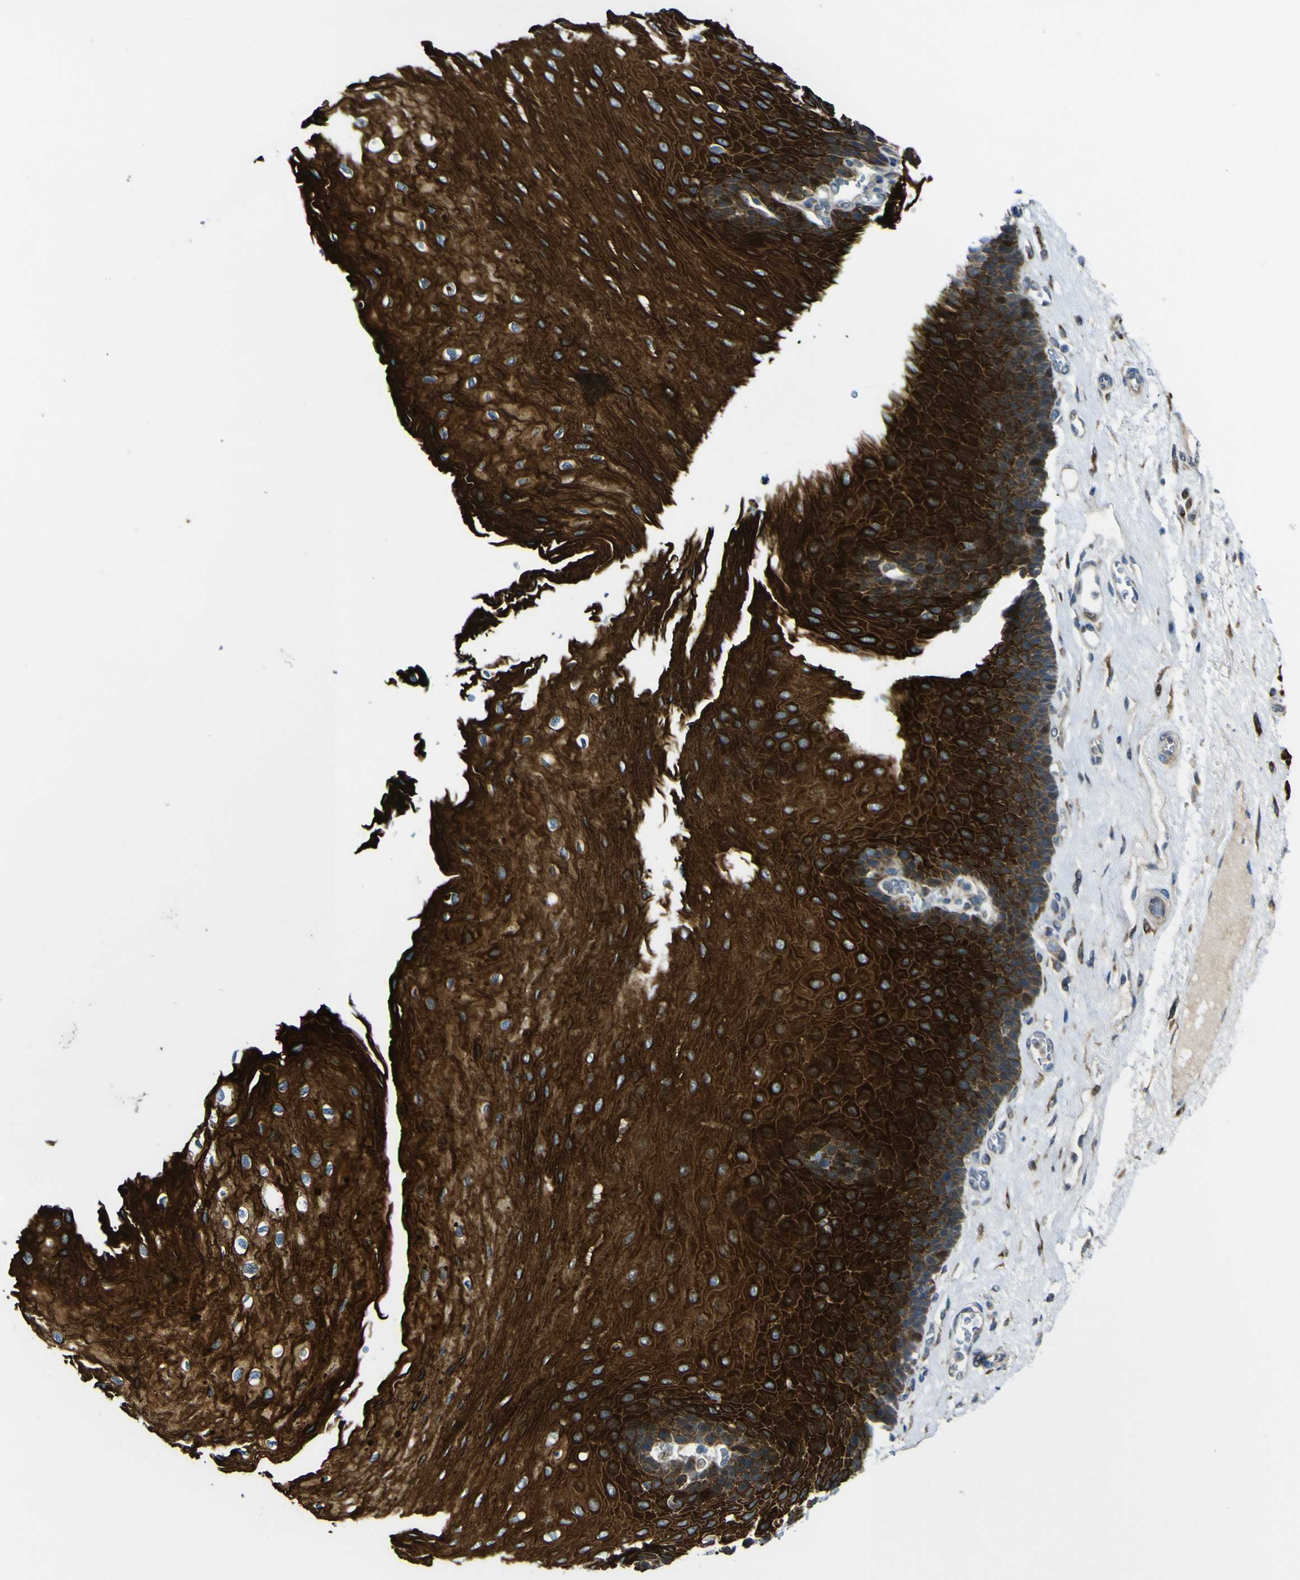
{"staining": {"intensity": "strong", "quantity": ">75%", "location": "cytoplasmic/membranous"}, "tissue": "esophagus", "cell_type": "Squamous epithelial cells", "image_type": "normal", "snomed": [{"axis": "morphology", "description": "Normal tissue, NOS"}, {"axis": "topography", "description": "Esophagus"}], "caption": "High-magnification brightfield microscopy of unremarkable esophagus stained with DAB (3,3'-diaminobenzidine) (brown) and counterstained with hematoxylin (blue). squamous epithelial cells exhibit strong cytoplasmic/membranous staining is present in approximately>75% of cells.", "gene": "LBHD1", "patient": {"sex": "female", "age": 72}}